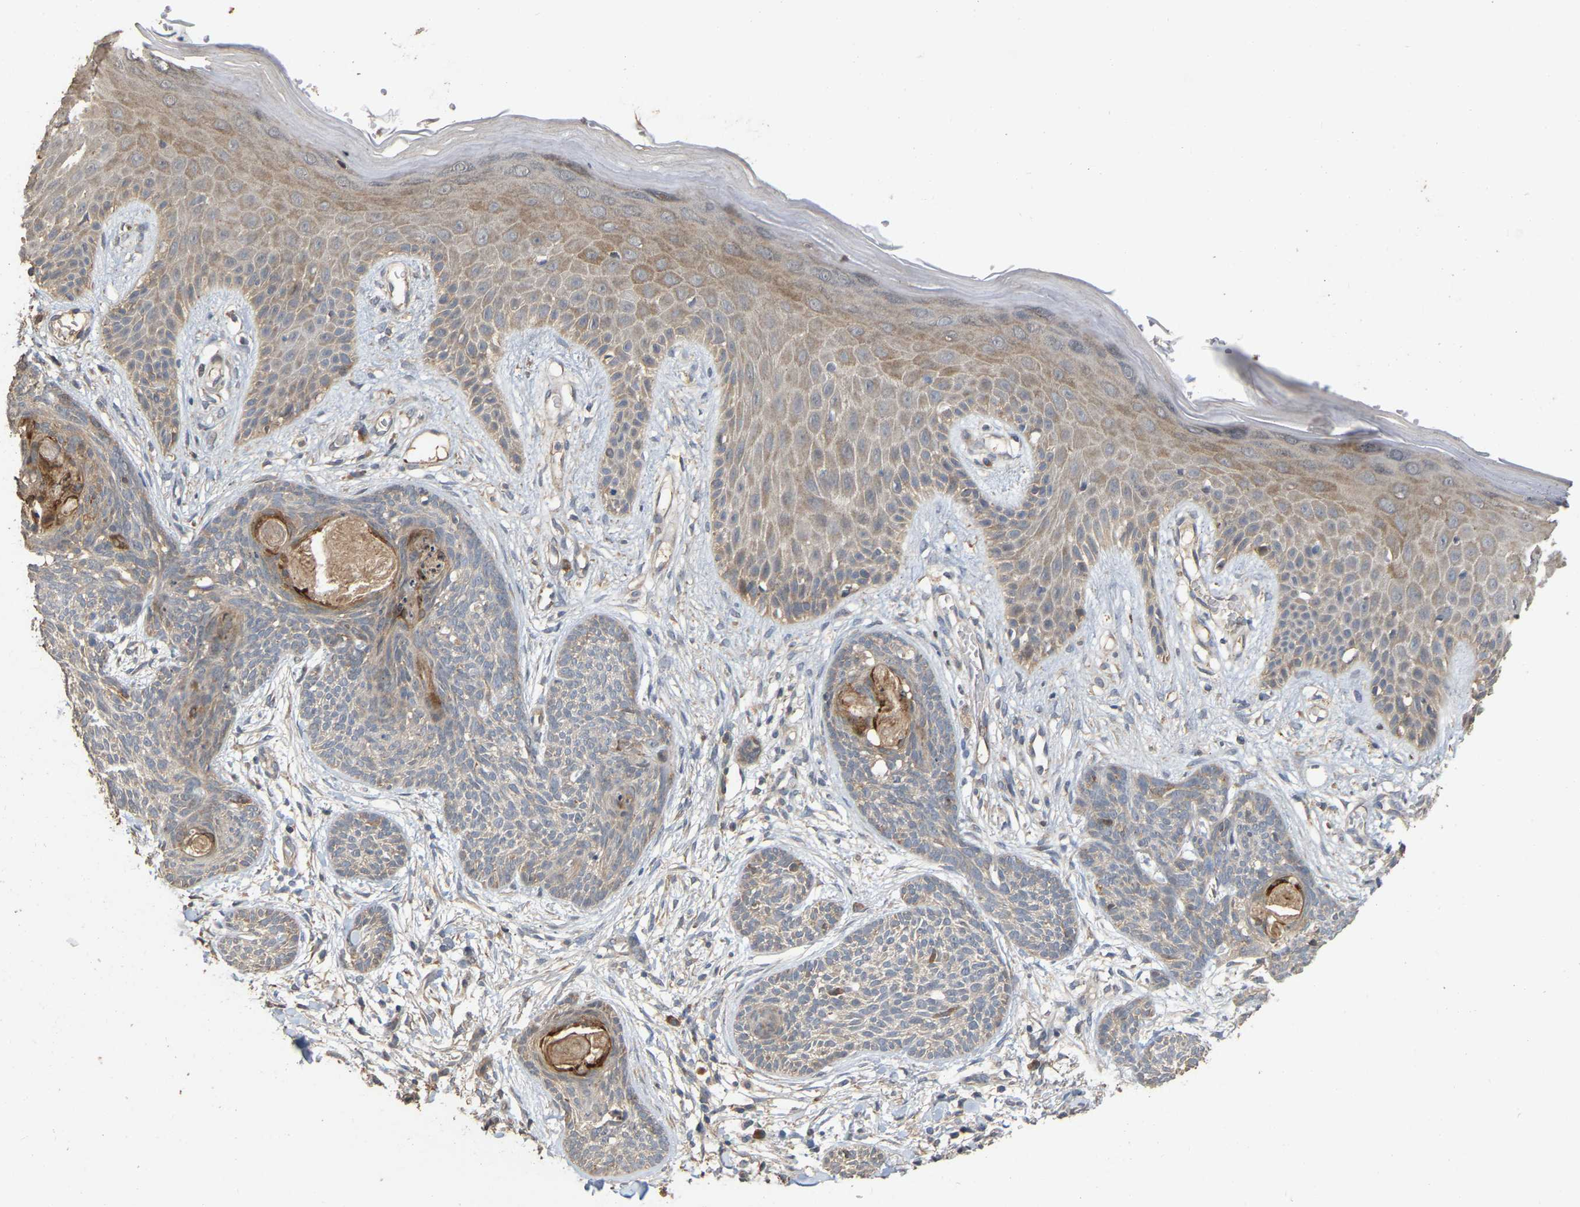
{"staining": {"intensity": "weak", "quantity": ">75%", "location": "cytoplasmic/membranous"}, "tissue": "skin cancer", "cell_type": "Tumor cells", "image_type": "cancer", "snomed": [{"axis": "morphology", "description": "Basal cell carcinoma"}, {"axis": "topography", "description": "Skin"}], "caption": "Basal cell carcinoma (skin) was stained to show a protein in brown. There is low levels of weak cytoplasmic/membranous expression in about >75% of tumor cells. (DAB (3,3'-diaminobenzidine) = brown stain, brightfield microscopy at high magnification).", "gene": "NCS1", "patient": {"sex": "female", "age": 59}}